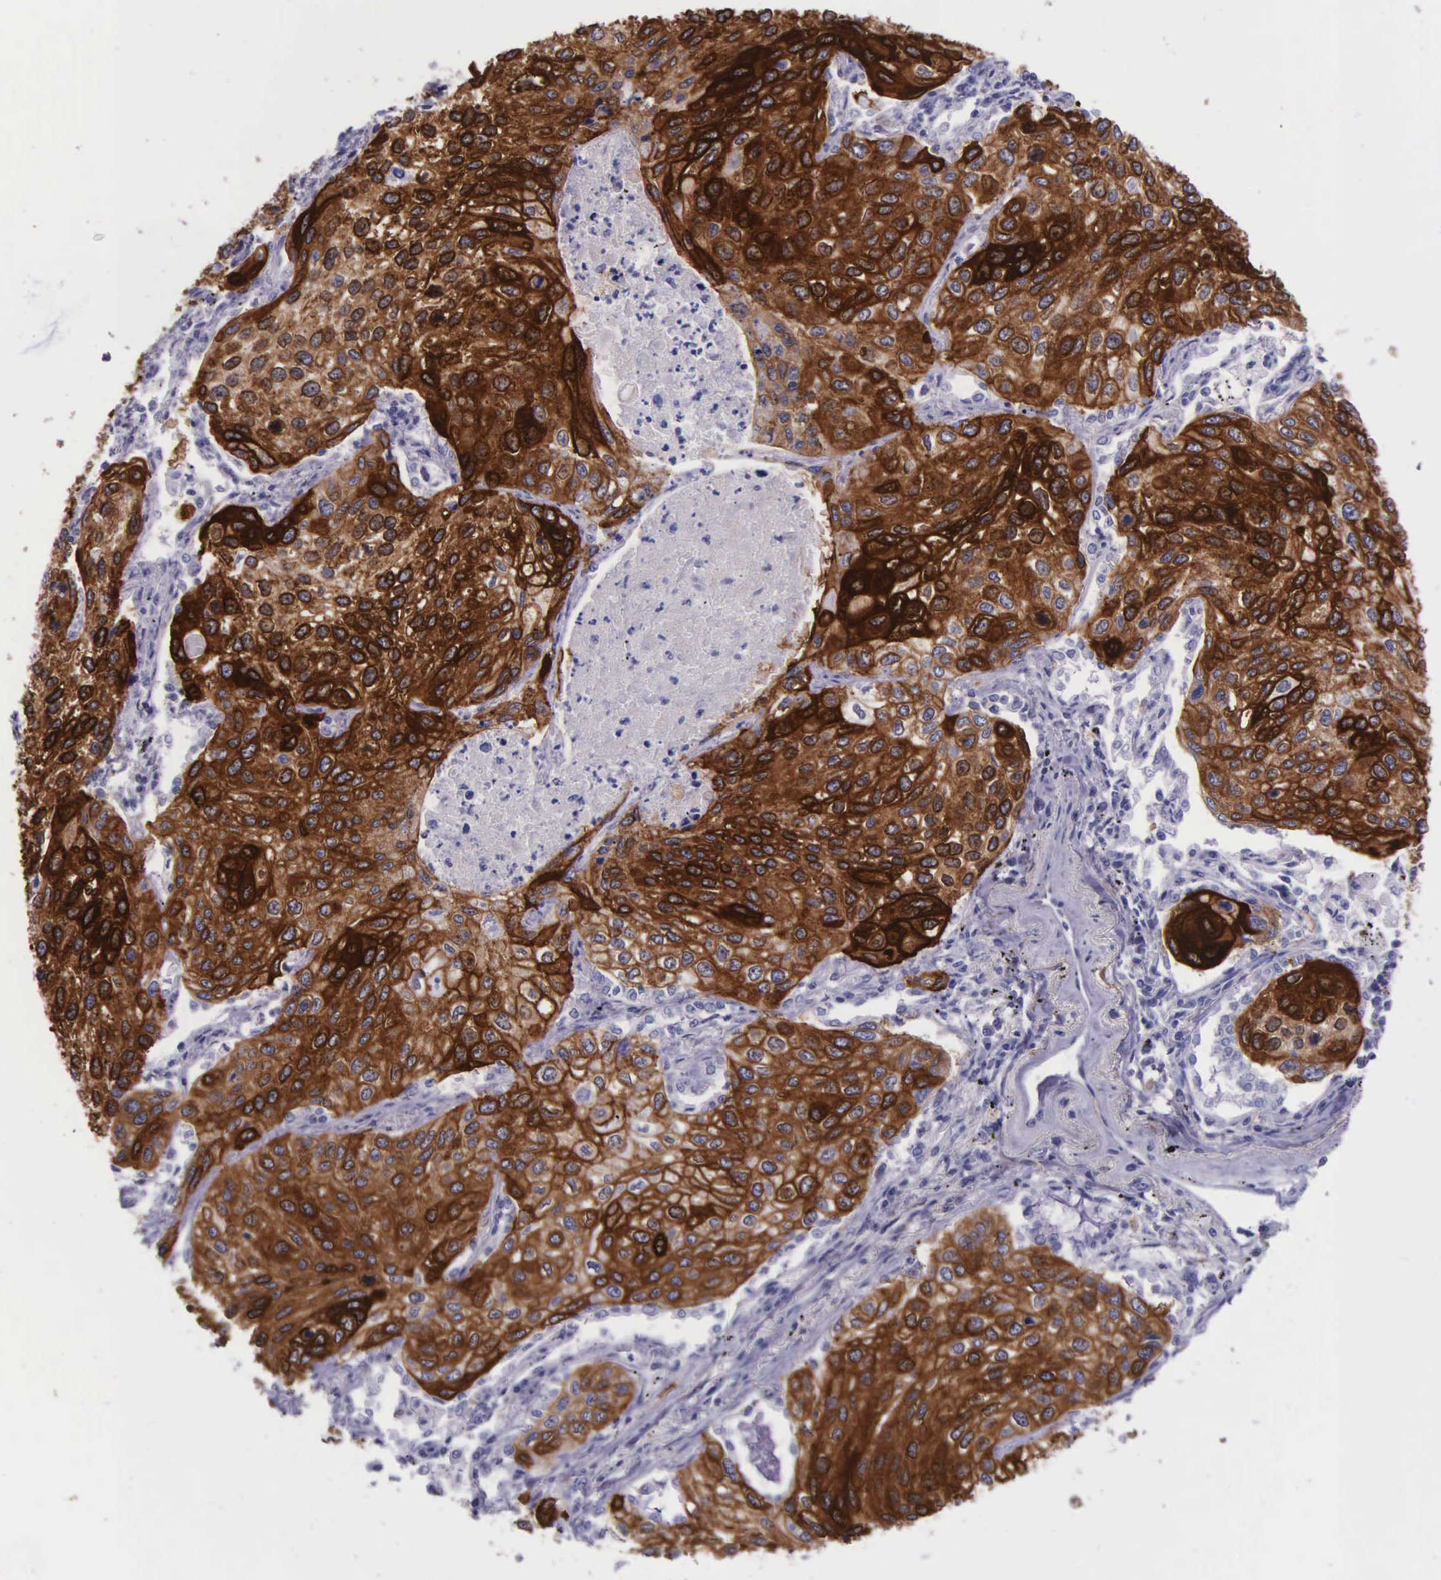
{"staining": {"intensity": "strong", "quantity": ">75%", "location": "cytoplasmic/membranous"}, "tissue": "lung cancer", "cell_type": "Tumor cells", "image_type": "cancer", "snomed": [{"axis": "morphology", "description": "Squamous cell carcinoma, NOS"}, {"axis": "topography", "description": "Lung"}], "caption": "Human lung cancer stained with a protein marker displays strong staining in tumor cells.", "gene": "AHNAK2", "patient": {"sex": "male", "age": 75}}